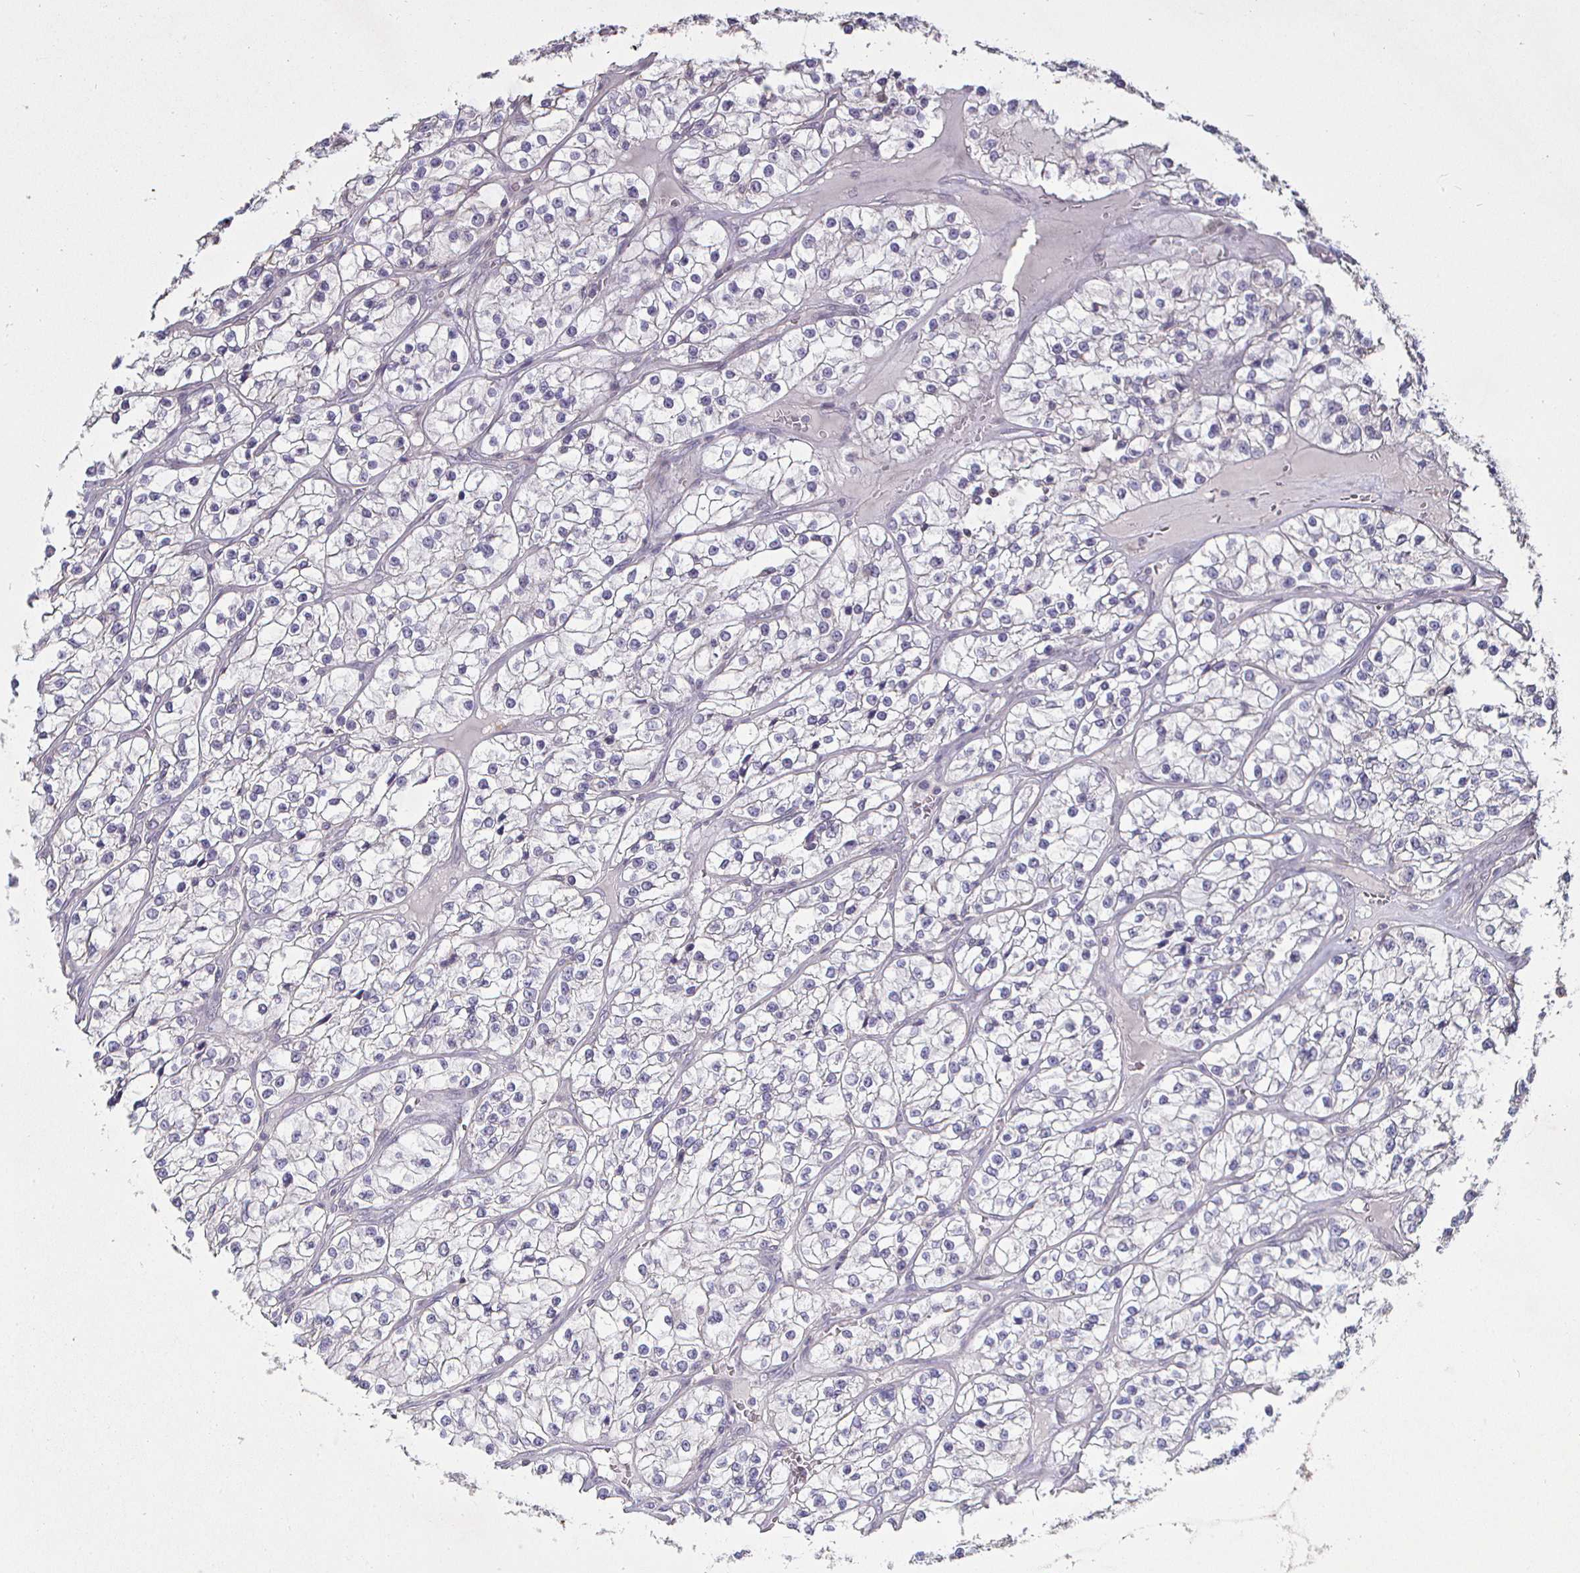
{"staining": {"intensity": "negative", "quantity": "none", "location": "none"}, "tissue": "renal cancer", "cell_type": "Tumor cells", "image_type": "cancer", "snomed": [{"axis": "morphology", "description": "Adenocarcinoma, NOS"}, {"axis": "topography", "description": "Kidney"}], "caption": "Human renal cancer (adenocarcinoma) stained for a protein using IHC displays no staining in tumor cells.", "gene": "MLH1", "patient": {"sex": "female", "age": 57}}